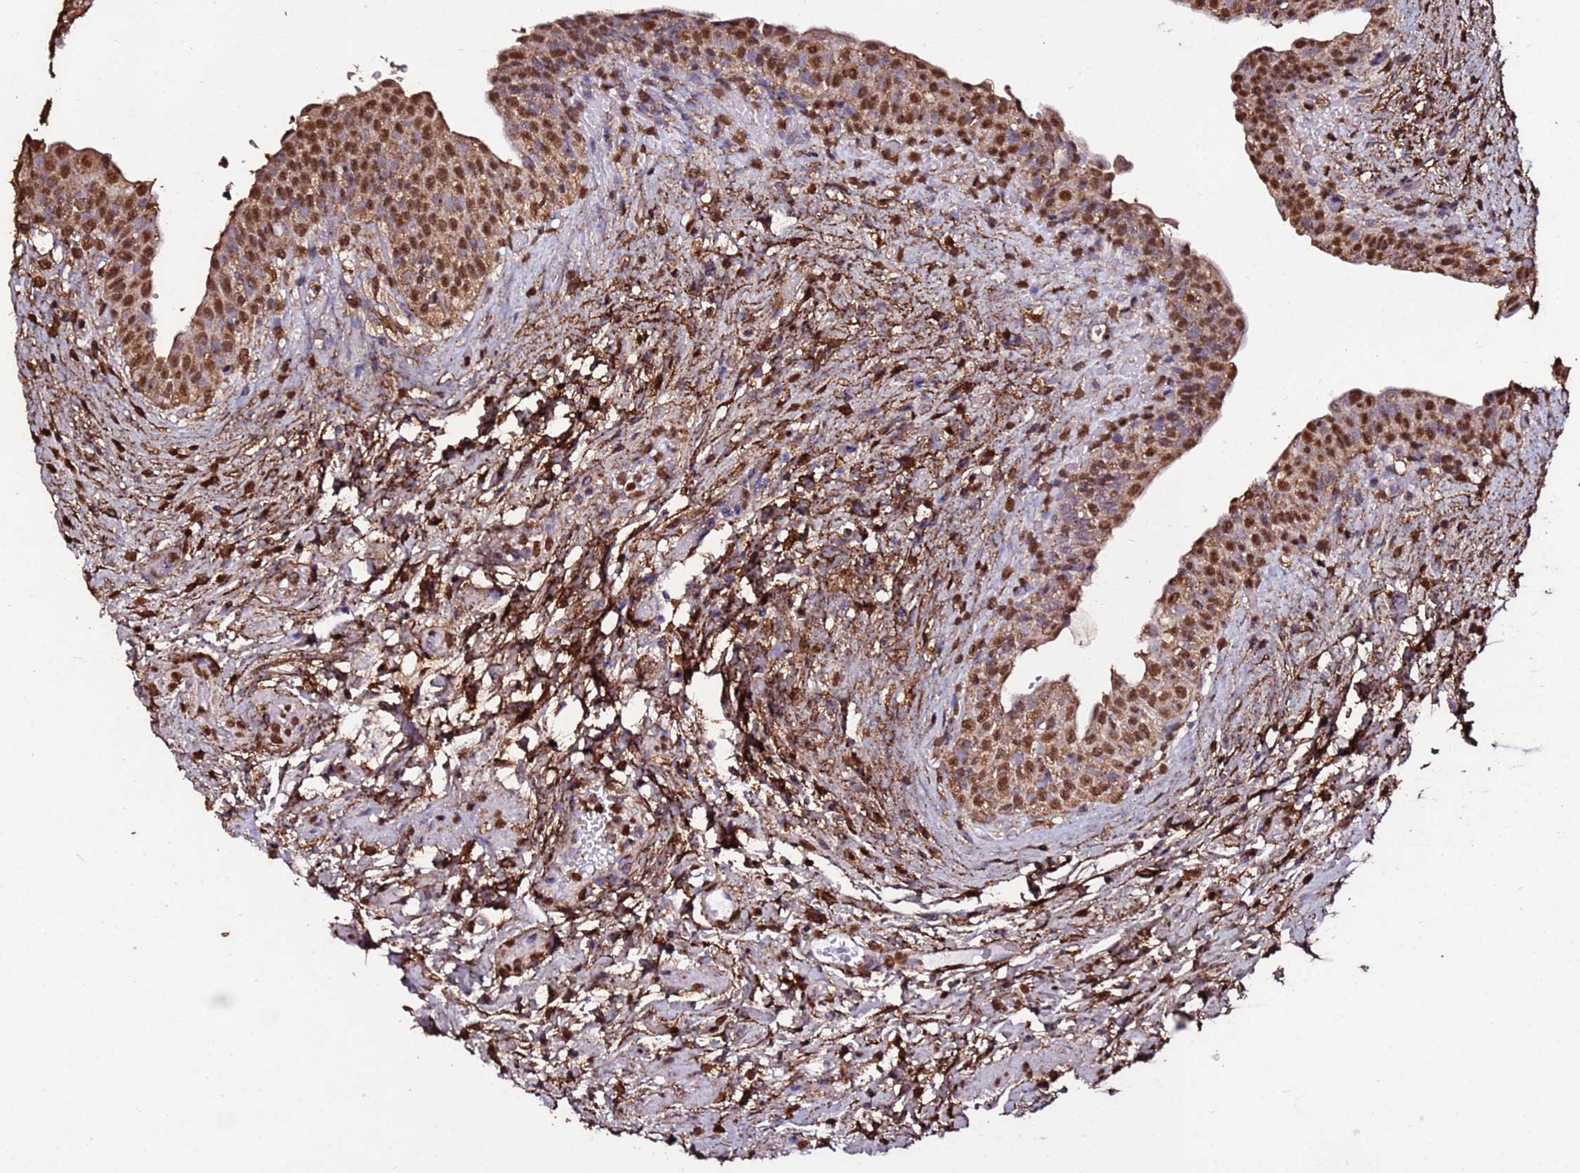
{"staining": {"intensity": "moderate", "quantity": ">75%", "location": "cytoplasmic/membranous,nuclear"}, "tissue": "urinary bladder", "cell_type": "Urothelial cells", "image_type": "normal", "snomed": [{"axis": "morphology", "description": "Normal tissue, NOS"}, {"axis": "topography", "description": "Urinary bladder"}], "caption": "Moderate cytoplasmic/membranous,nuclear staining for a protein is appreciated in approximately >75% of urothelial cells of normal urinary bladder using immunohistochemistry (IHC).", "gene": "TRIP6", "patient": {"sex": "male", "age": 69}}